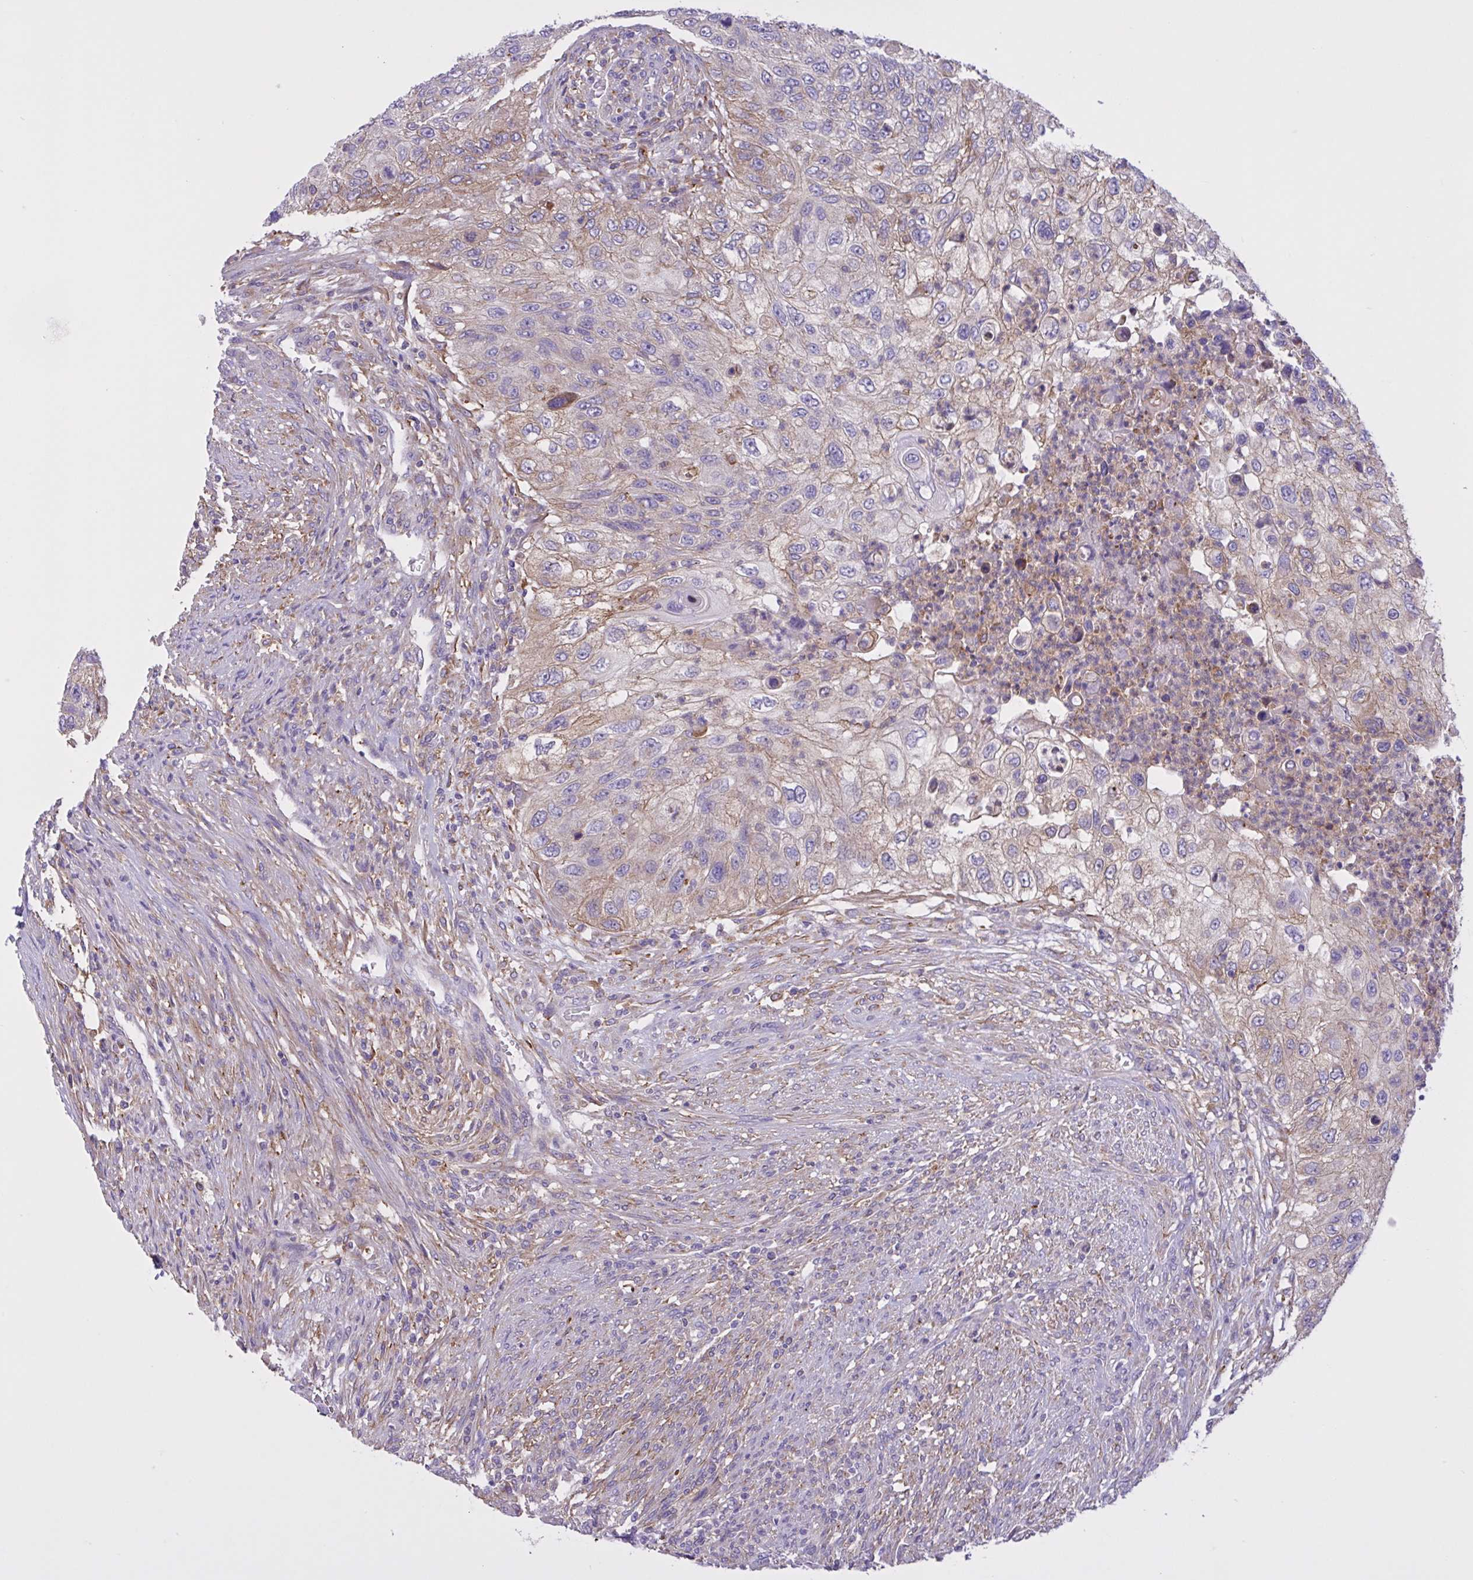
{"staining": {"intensity": "weak", "quantity": "<25%", "location": "cytoplasmic/membranous"}, "tissue": "urothelial cancer", "cell_type": "Tumor cells", "image_type": "cancer", "snomed": [{"axis": "morphology", "description": "Urothelial carcinoma, High grade"}, {"axis": "topography", "description": "Urinary bladder"}], "caption": "Urothelial carcinoma (high-grade) was stained to show a protein in brown. There is no significant staining in tumor cells. (DAB (3,3'-diaminobenzidine) IHC with hematoxylin counter stain).", "gene": "OR51M1", "patient": {"sex": "female", "age": 60}}